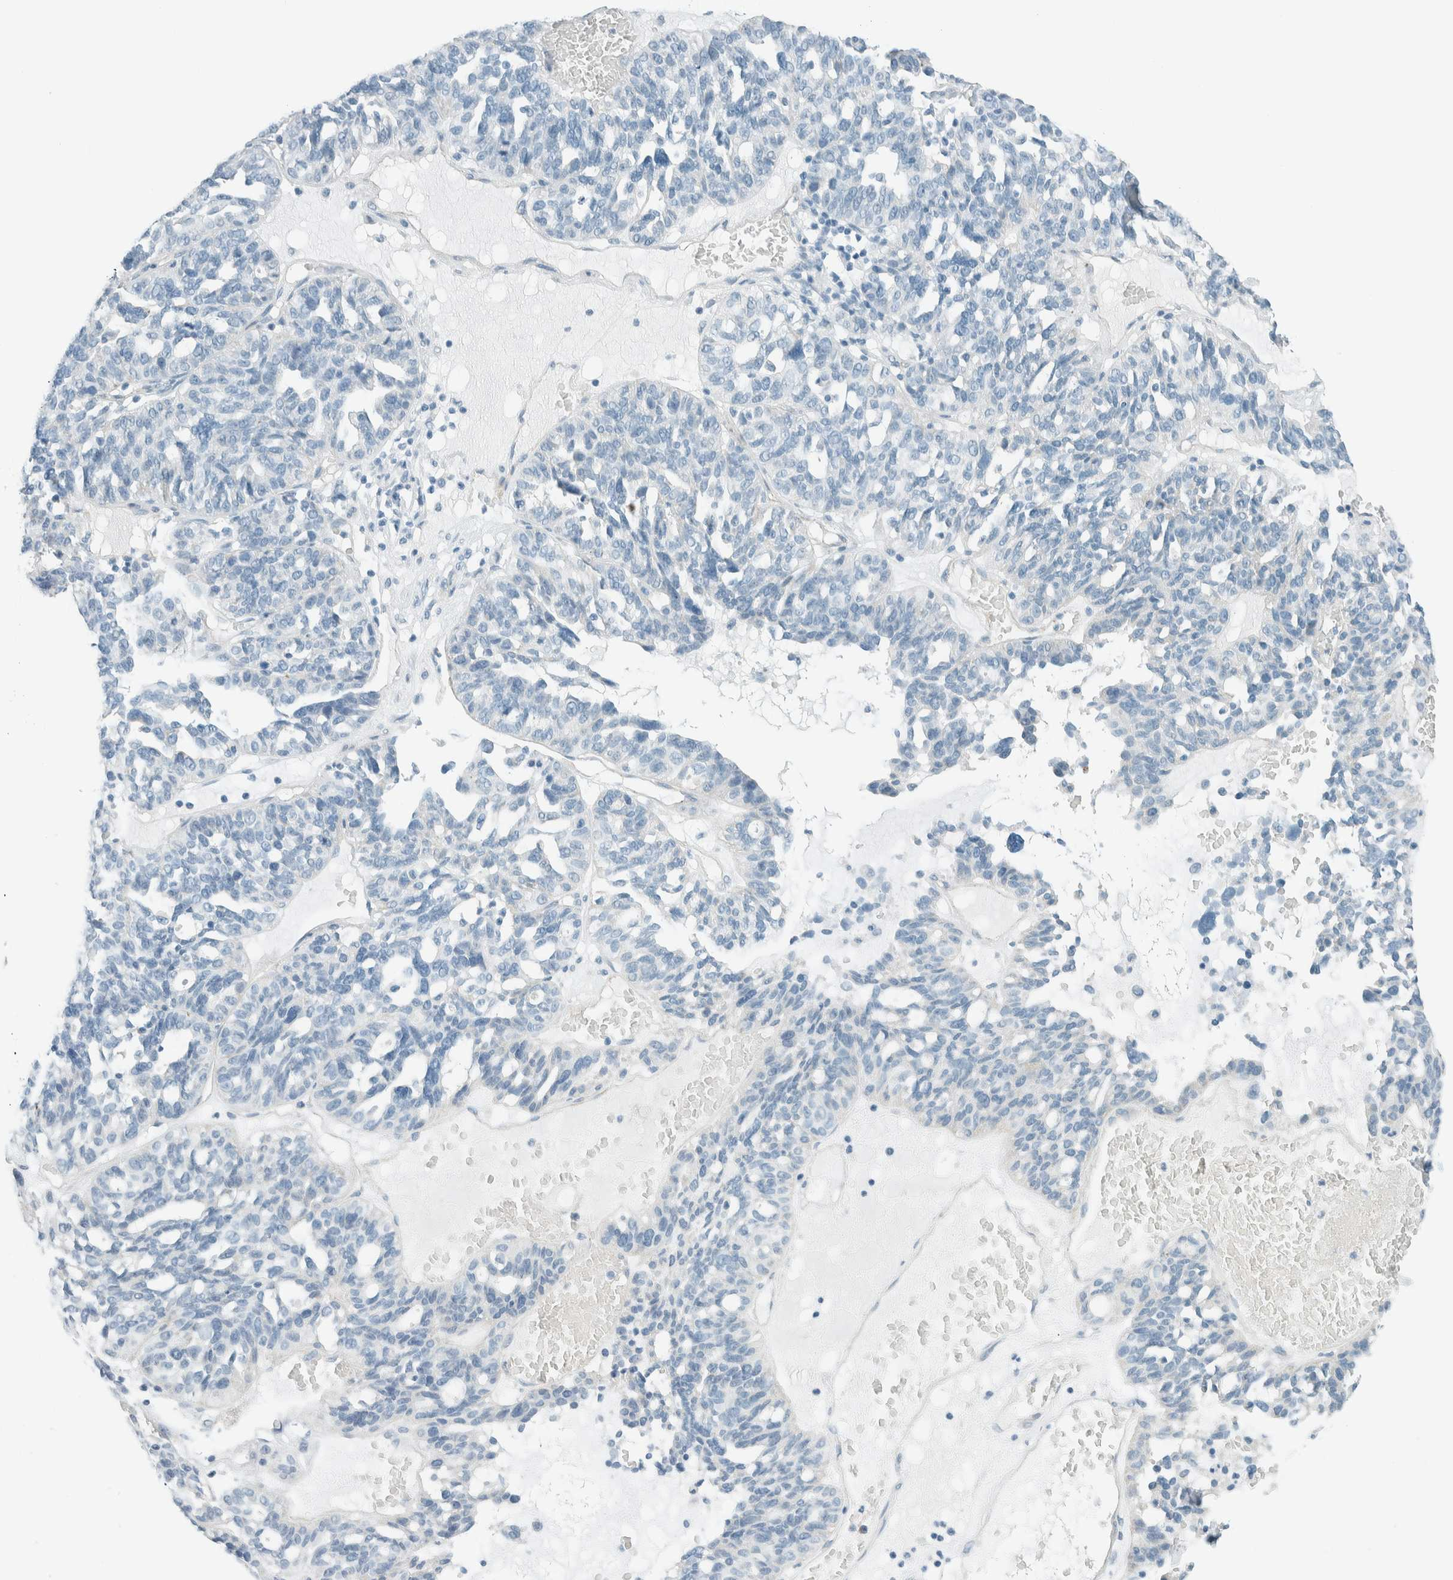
{"staining": {"intensity": "negative", "quantity": "none", "location": "none"}, "tissue": "ovarian cancer", "cell_type": "Tumor cells", "image_type": "cancer", "snomed": [{"axis": "morphology", "description": "Cystadenocarcinoma, serous, NOS"}, {"axis": "topography", "description": "Ovary"}], "caption": "There is no significant staining in tumor cells of ovarian cancer.", "gene": "SLFN12", "patient": {"sex": "female", "age": 59}}